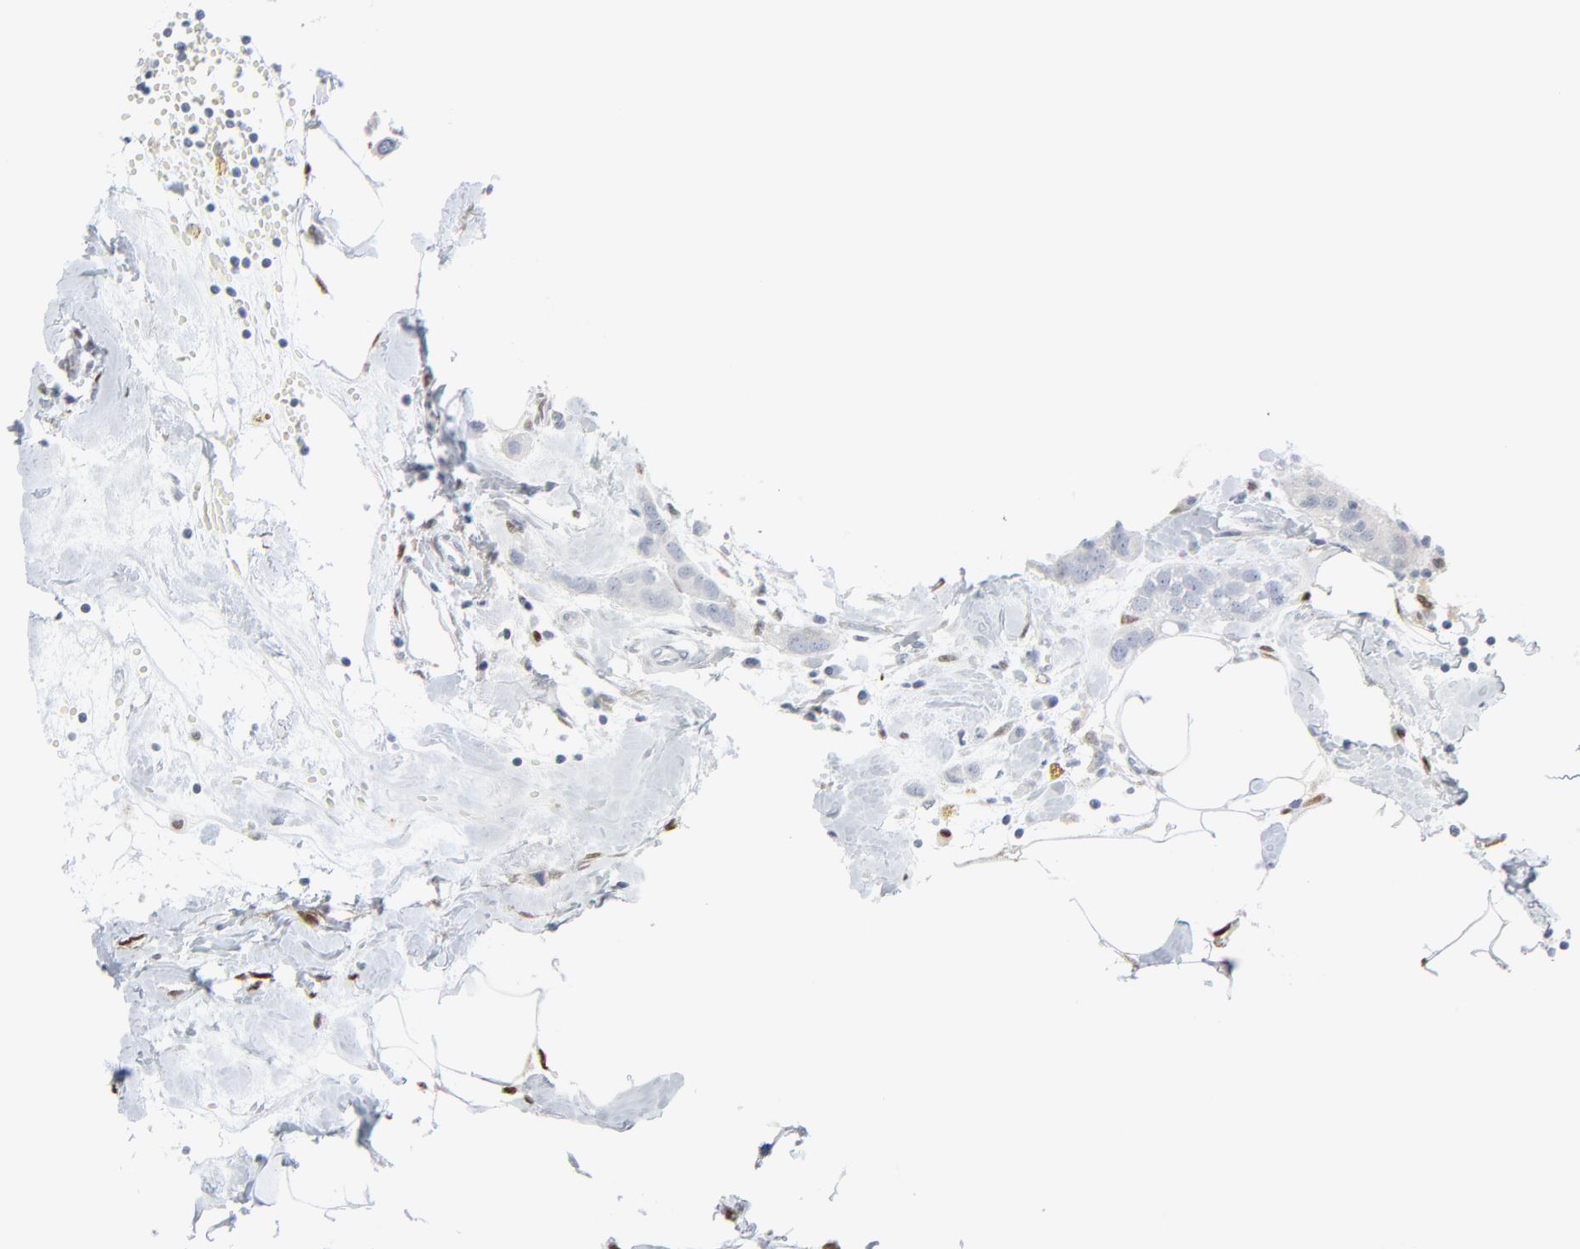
{"staining": {"intensity": "negative", "quantity": "none", "location": "none"}, "tissue": "breast cancer", "cell_type": "Tumor cells", "image_type": "cancer", "snomed": [{"axis": "morphology", "description": "Lobular carcinoma"}, {"axis": "topography", "description": "Breast"}], "caption": "Lobular carcinoma (breast) stained for a protein using immunohistochemistry (IHC) exhibits no positivity tumor cells.", "gene": "MITF", "patient": {"sex": "female", "age": 57}}